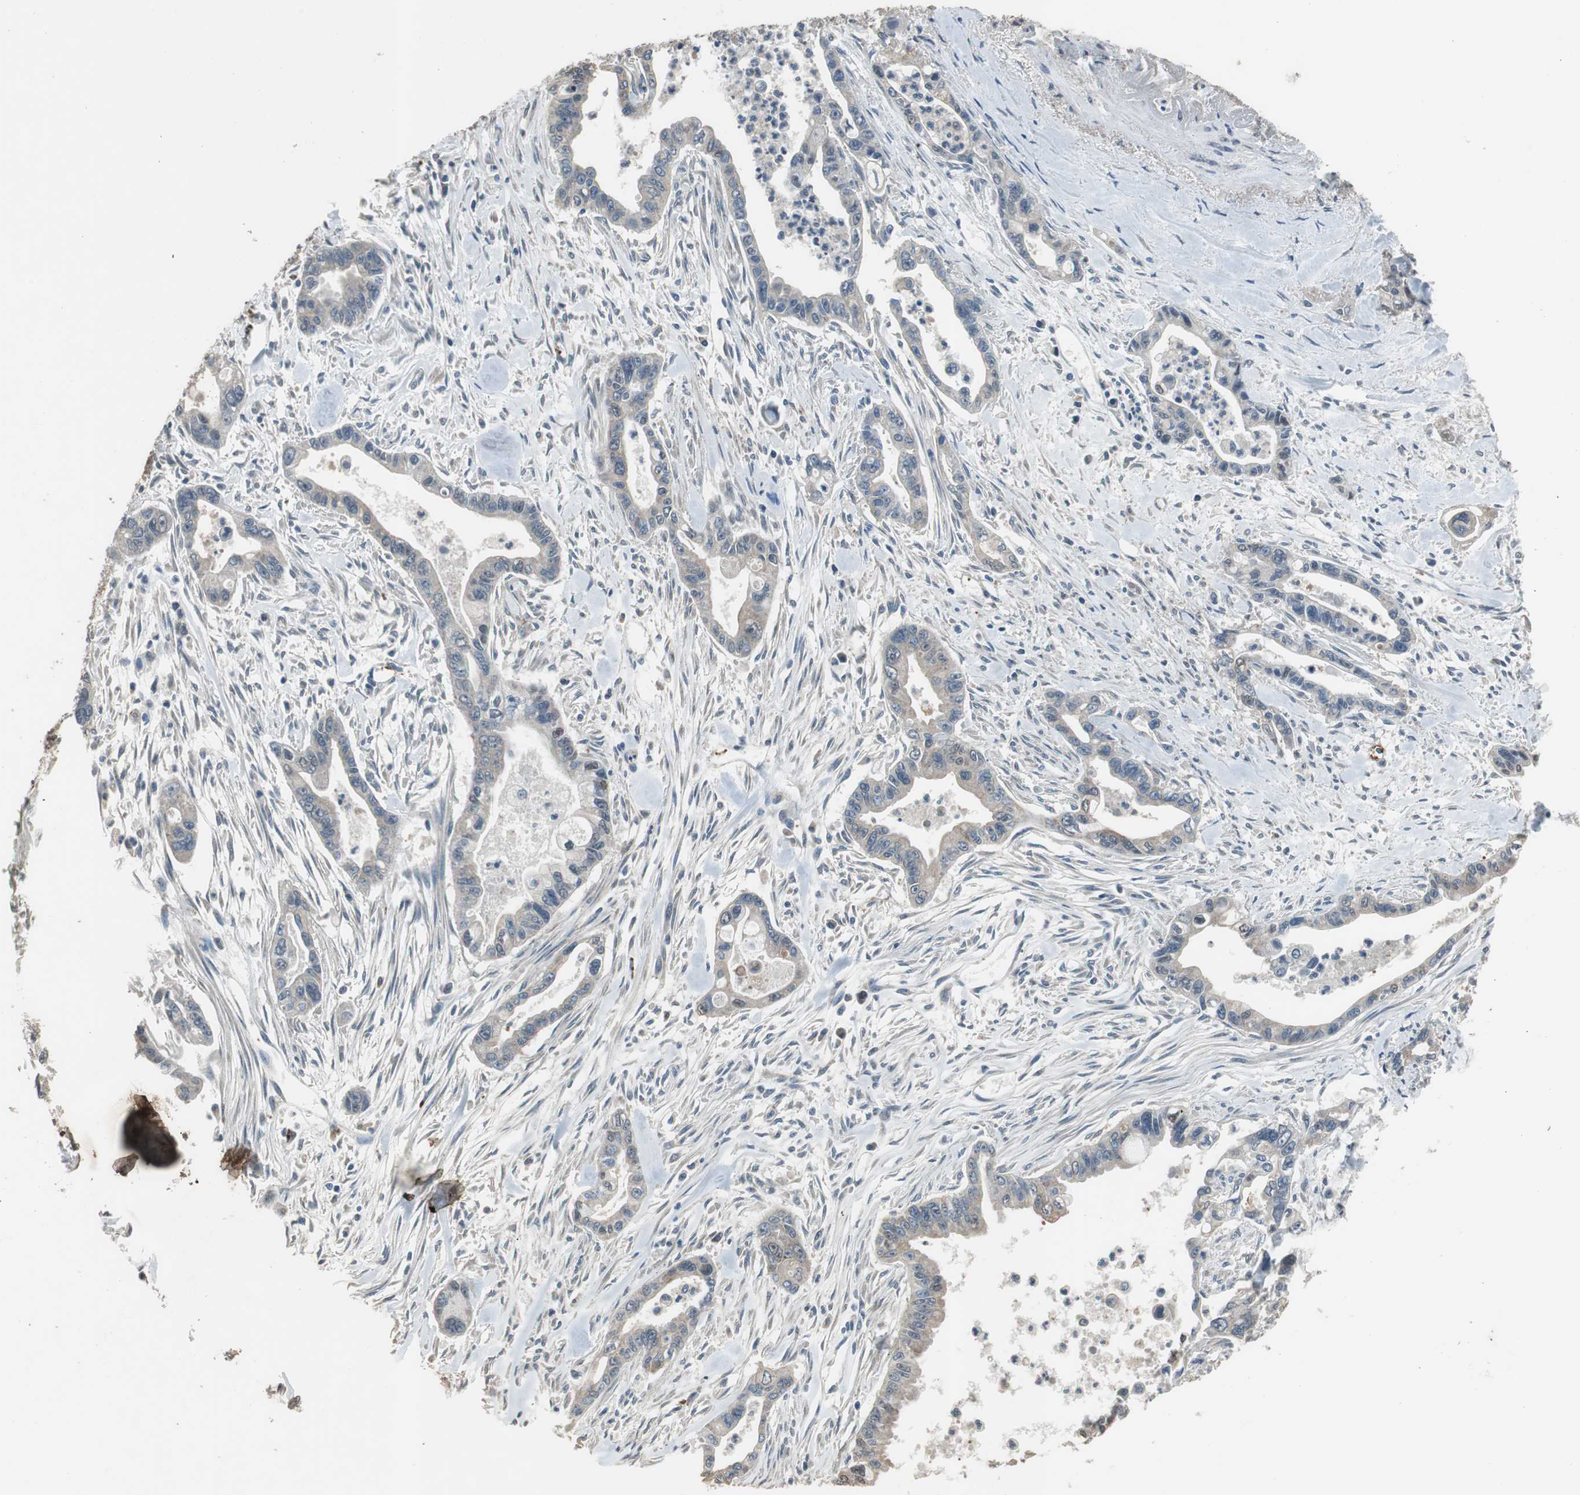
{"staining": {"intensity": "weak", "quantity": "25%-75%", "location": "cytoplasmic/membranous"}, "tissue": "pancreatic cancer", "cell_type": "Tumor cells", "image_type": "cancer", "snomed": [{"axis": "morphology", "description": "Adenocarcinoma, NOS"}, {"axis": "topography", "description": "Pancreas"}], "caption": "Immunohistochemistry (DAB (3,3'-diaminobenzidine)) staining of pancreatic cancer demonstrates weak cytoplasmic/membranous protein staining in approximately 25%-75% of tumor cells.", "gene": "PI4KB", "patient": {"sex": "male", "age": 70}}